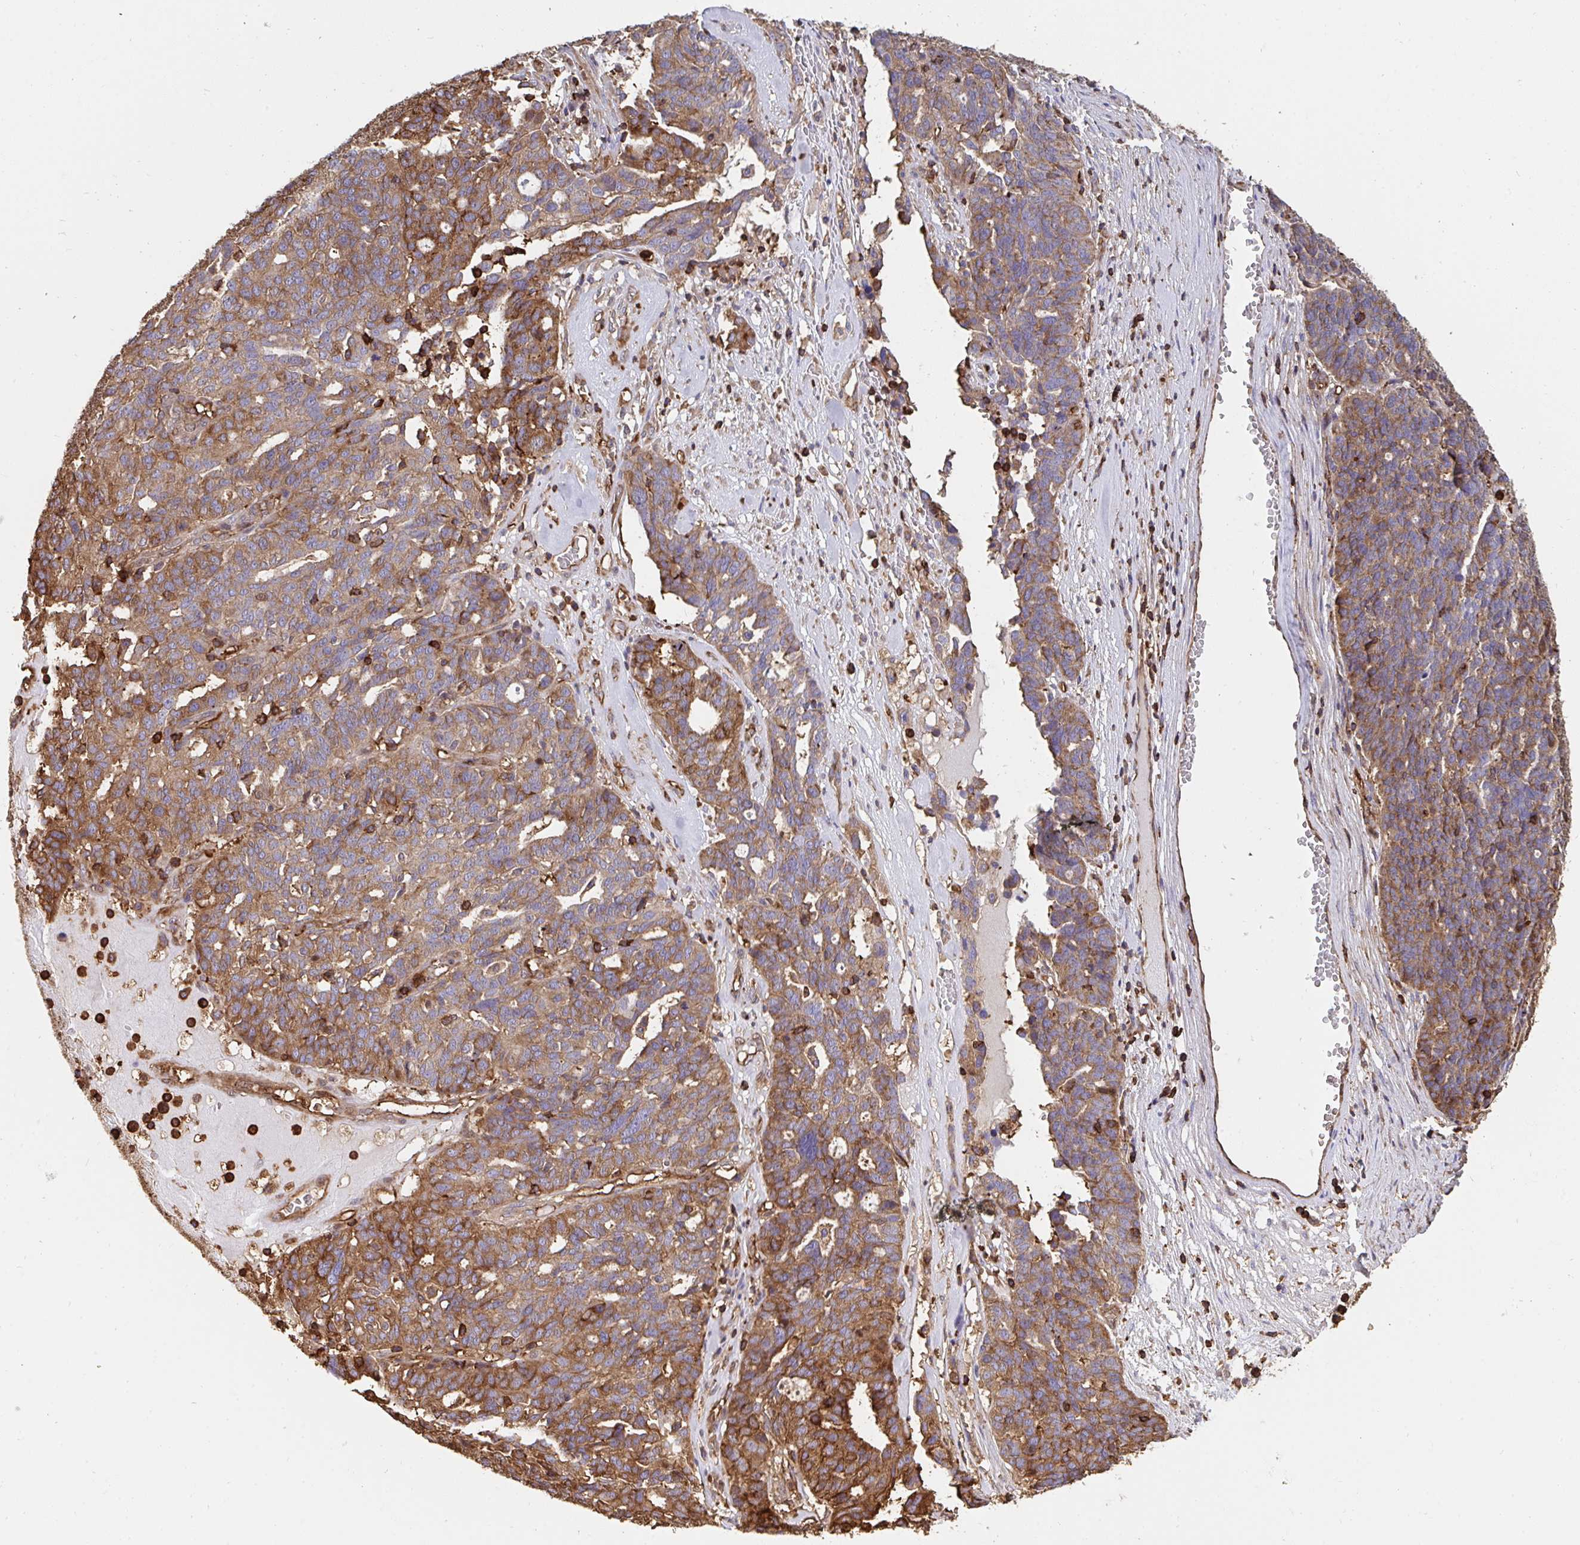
{"staining": {"intensity": "moderate", "quantity": "25%-75%", "location": "cytoplasmic/membranous"}, "tissue": "ovarian cancer", "cell_type": "Tumor cells", "image_type": "cancer", "snomed": [{"axis": "morphology", "description": "Cystadenocarcinoma, serous, NOS"}, {"axis": "topography", "description": "Ovary"}], "caption": "Tumor cells exhibit moderate cytoplasmic/membranous staining in approximately 25%-75% of cells in serous cystadenocarcinoma (ovarian).", "gene": "CFL1", "patient": {"sex": "female", "age": 59}}